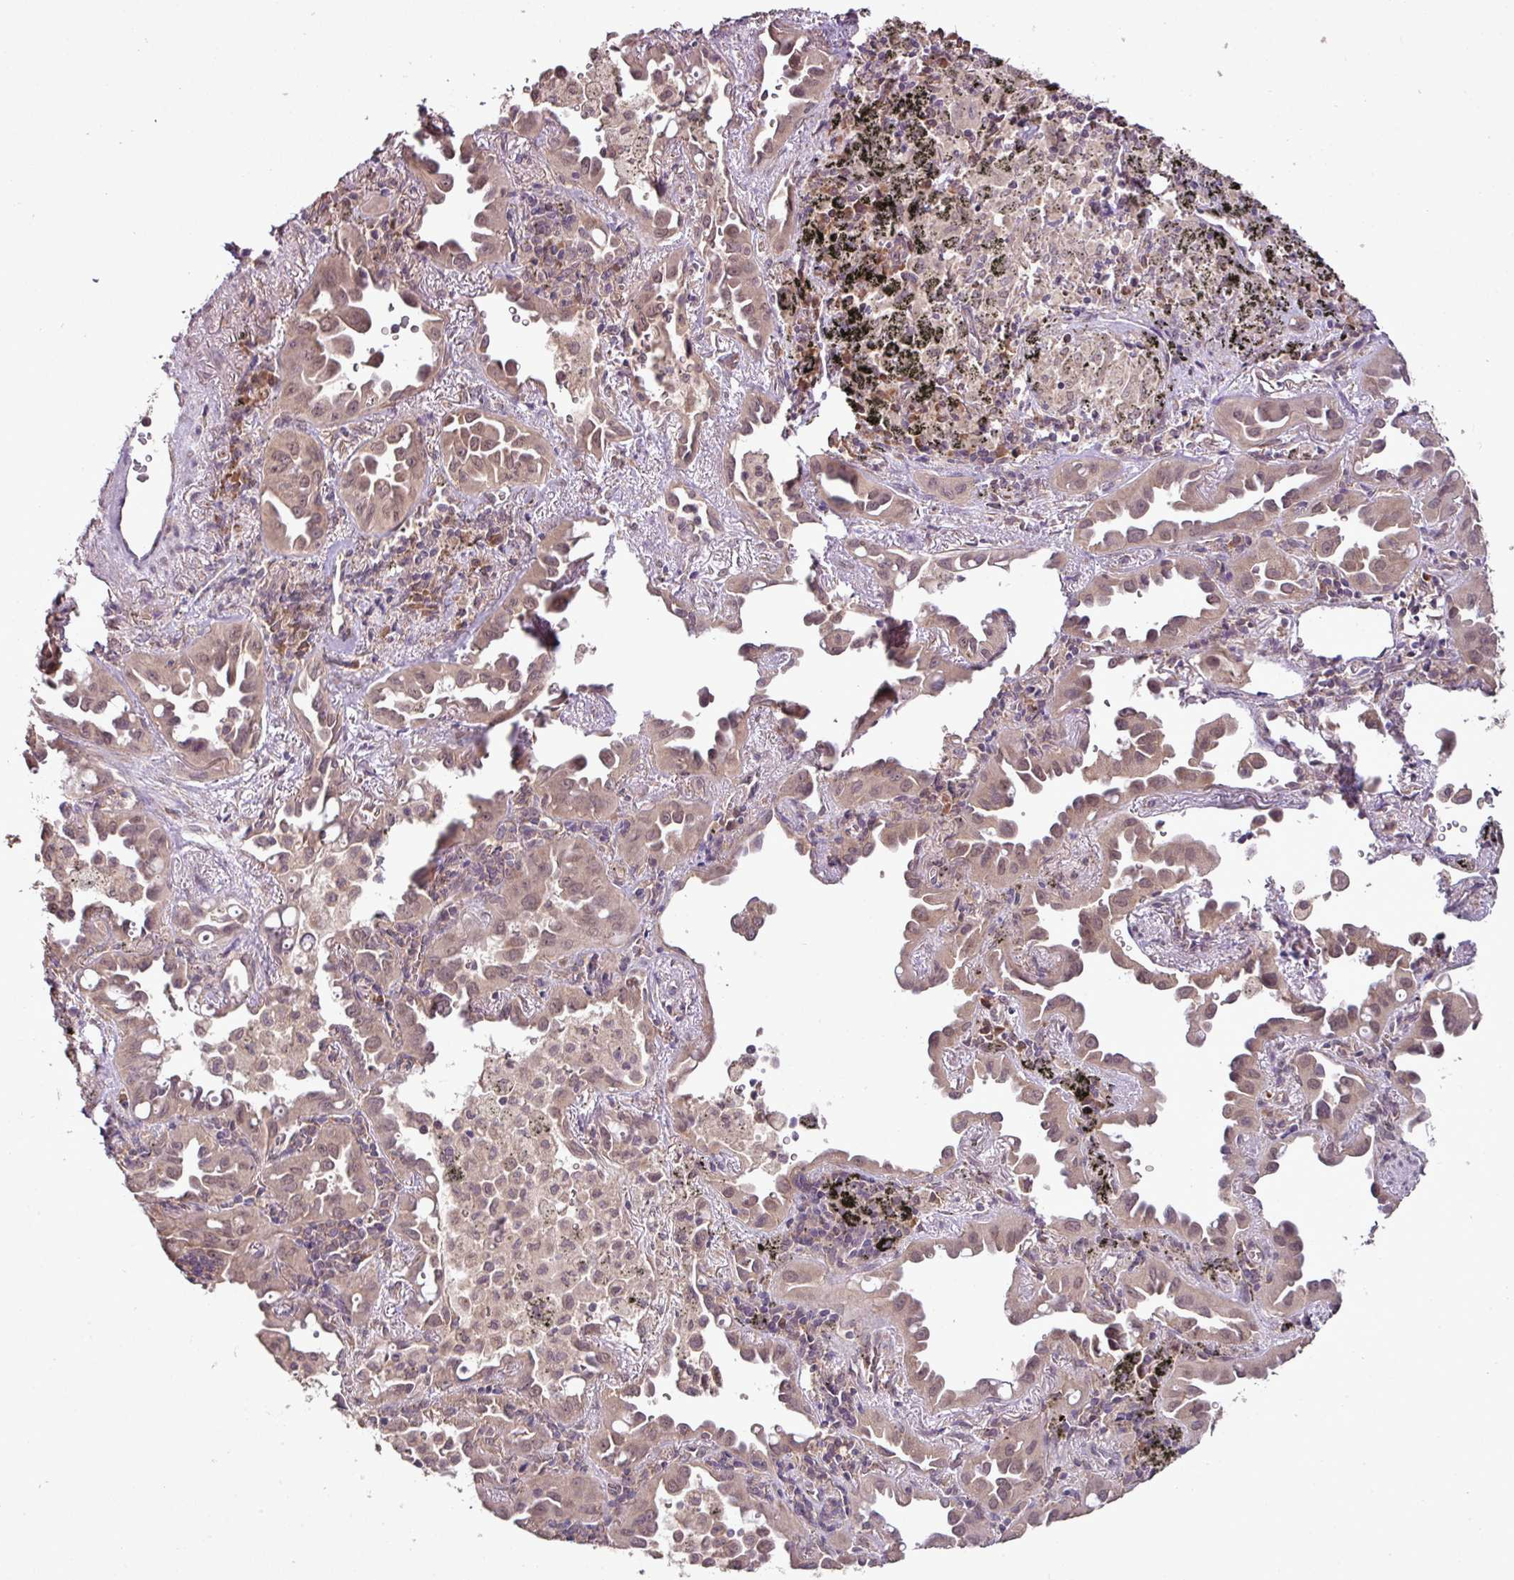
{"staining": {"intensity": "weak", "quantity": ">75%", "location": "cytoplasmic/membranous,nuclear"}, "tissue": "lung cancer", "cell_type": "Tumor cells", "image_type": "cancer", "snomed": [{"axis": "morphology", "description": "Adenocarcinoma, NOS"}, {"axis": "topography", "description": "Lung"}], "caption": "An image showing weak cytoplasmic/membranous and nuclear expression in approximately >75% of tumor cells in adenocarcinoma (lung), as visualized by brown immunohistochemical staining.", "gene": "DNAAF4", "patient": {"sex": "male", "age": 68}}